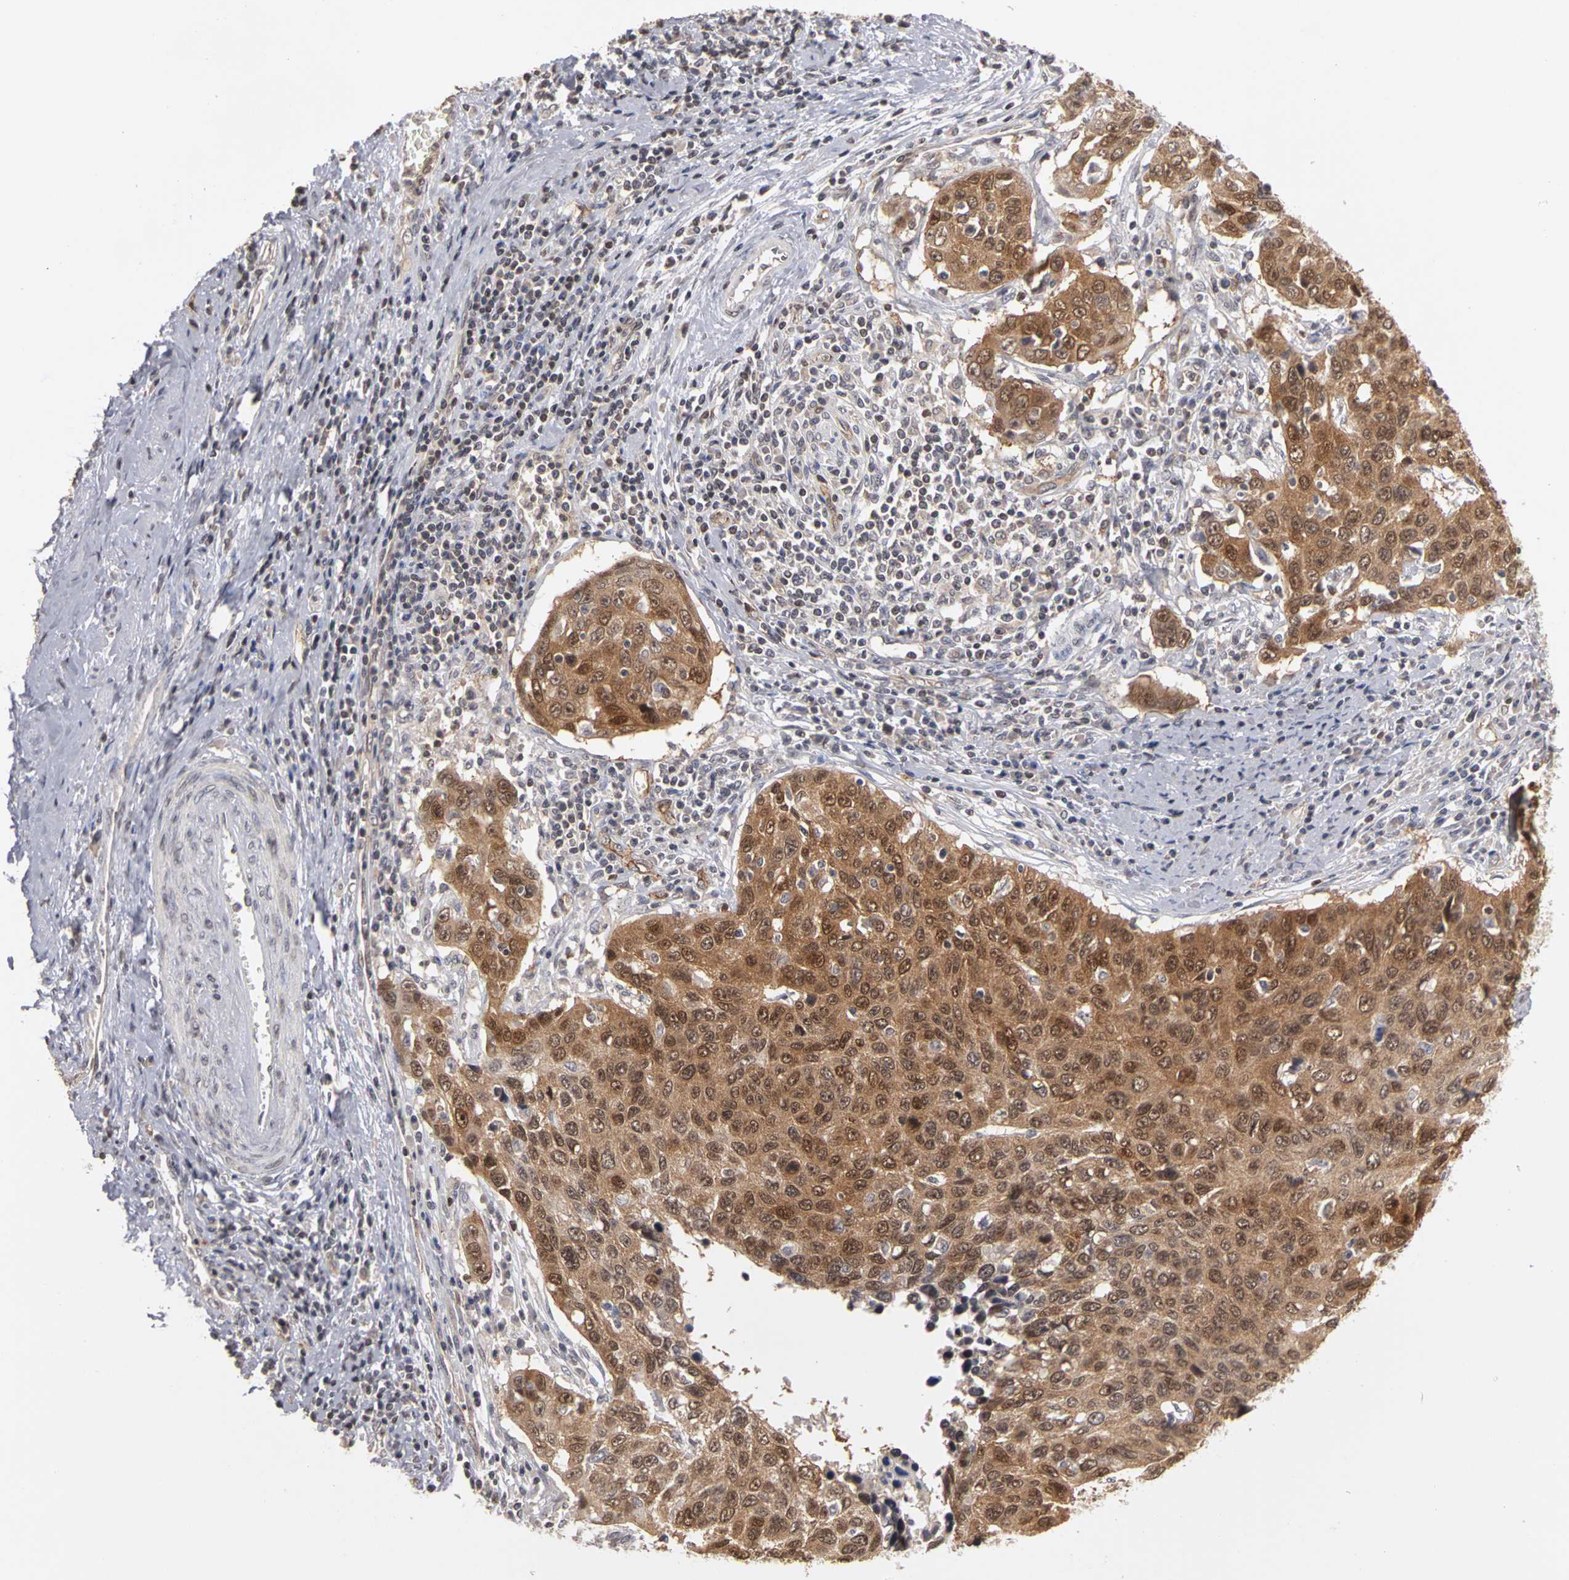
{"staining": {"intensity": "moderate", "quantity": ">75%", "location": "cytoplasmic/membranous,nuclear"}, "tissue": "cervical cancer", "cell_type": "Tumor cells", "image_type": "cancer", "snomed": [{"axis": "morphology", "description": "Squamous cell carcinoma, NOS"}, {"axis": "topography", "description": "Cervix"}], "caption": "There is medium levels of moderate cytoplasmic/membranous and nuclear positivity in tumor cells of cervical squamous cell carcinoma, as demonstrated by immunohistochemical staining (brown color).", "gene": "PLEKHA1", "patient": {"sex": "female", "age": 53}}